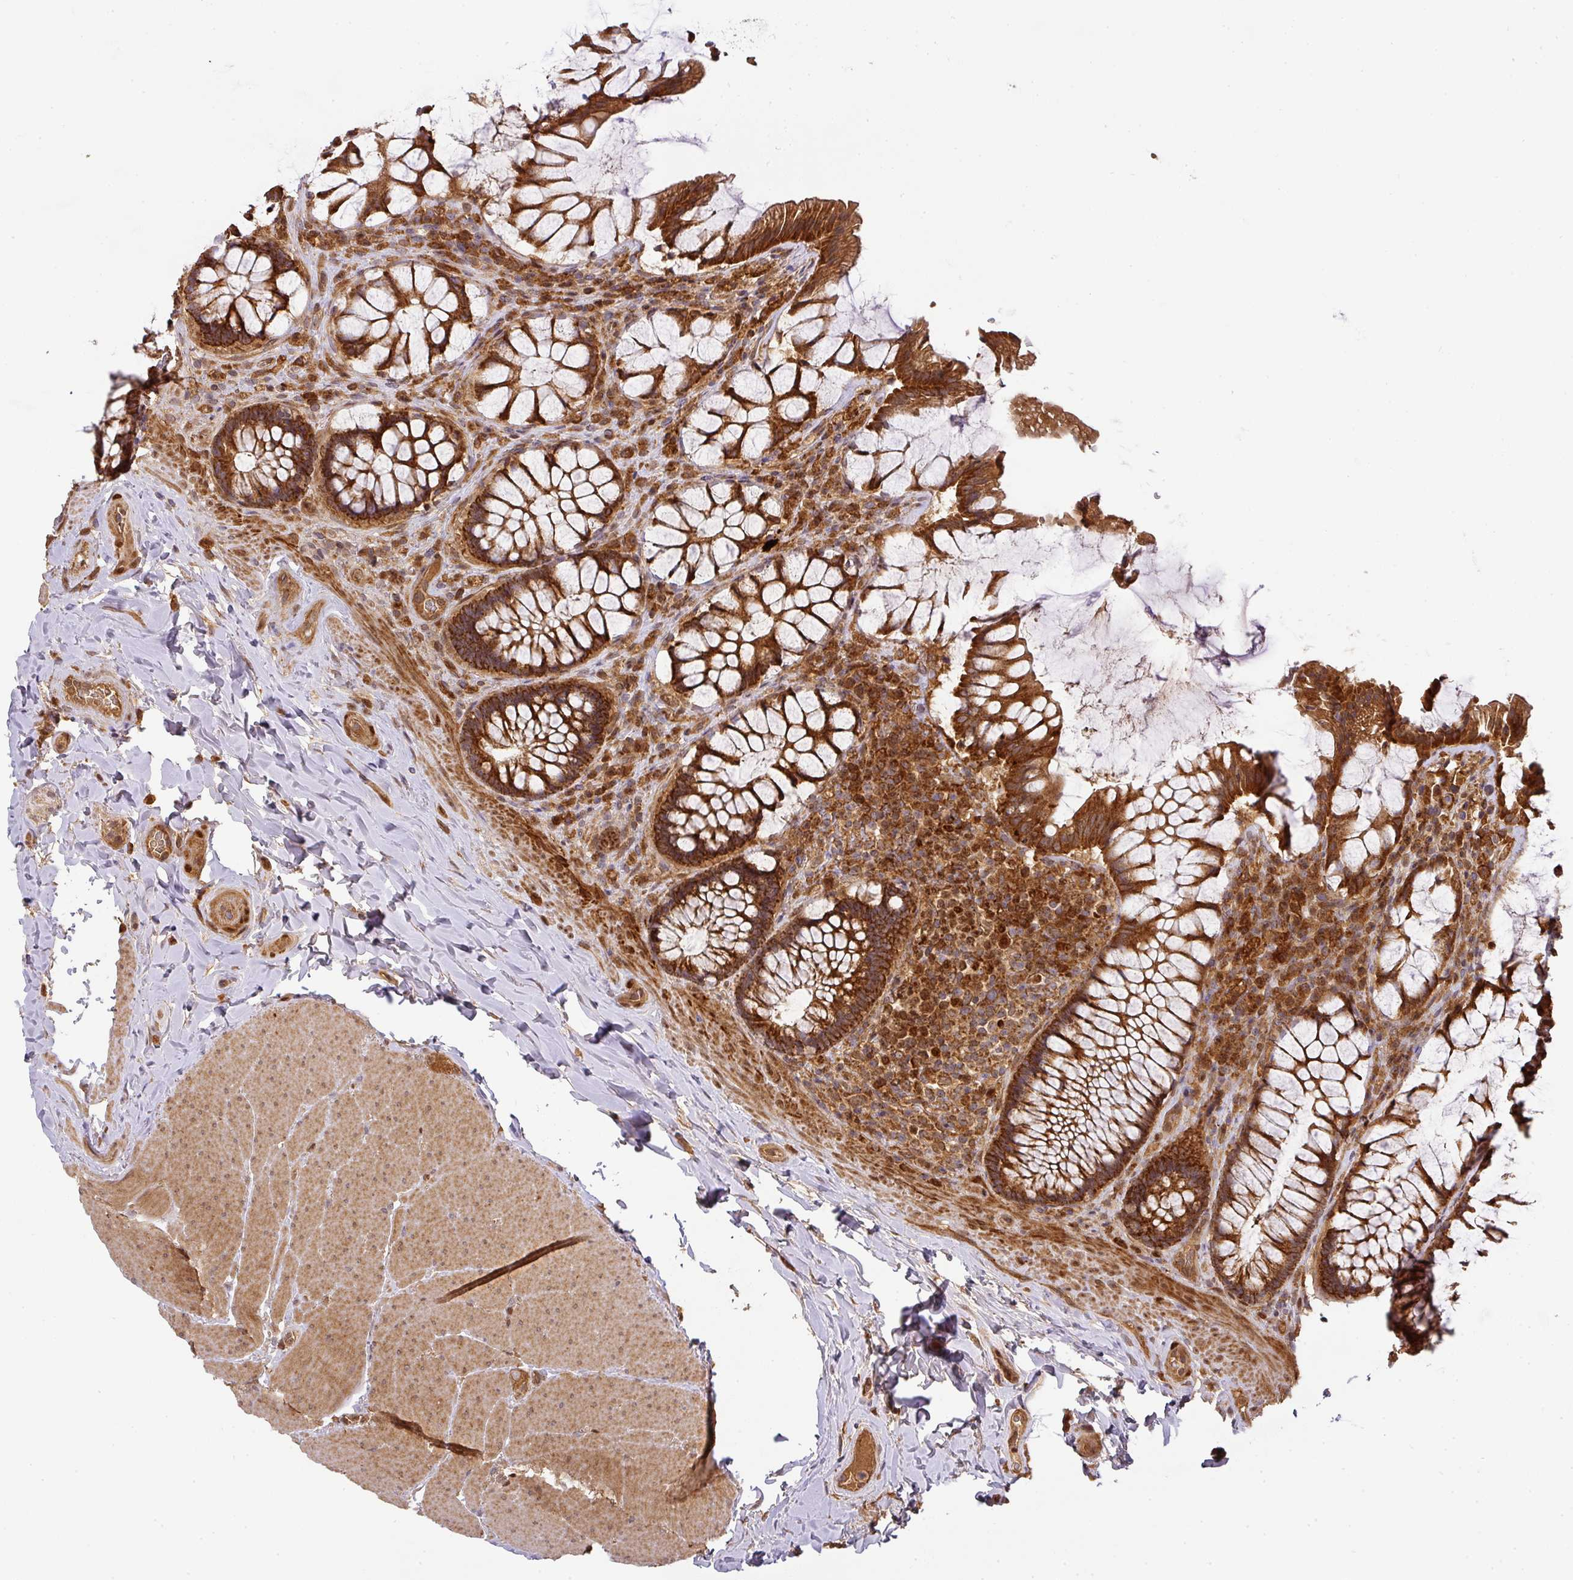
{"staining": {"intensity": "strong", "quantity": ">75%", "location": "cytoplasmic/membranous"}, "tissue": "rectum", "cell_type": "Glandular cells", "image_type": "normal", "snomed": [{"axis": "morphology", "description": "Normal tissue, NOS"}, {"axis": "topography", "description": "Rectum"}], "caption": "The micrograph reveals immunohistochemical staining of benign rectum. There is strong cytoplasmic/membranous positivity is seen in about >75% of glandular cells.", "gene": "MALSU1", "patient": {"sex": "female", "age": 58}}